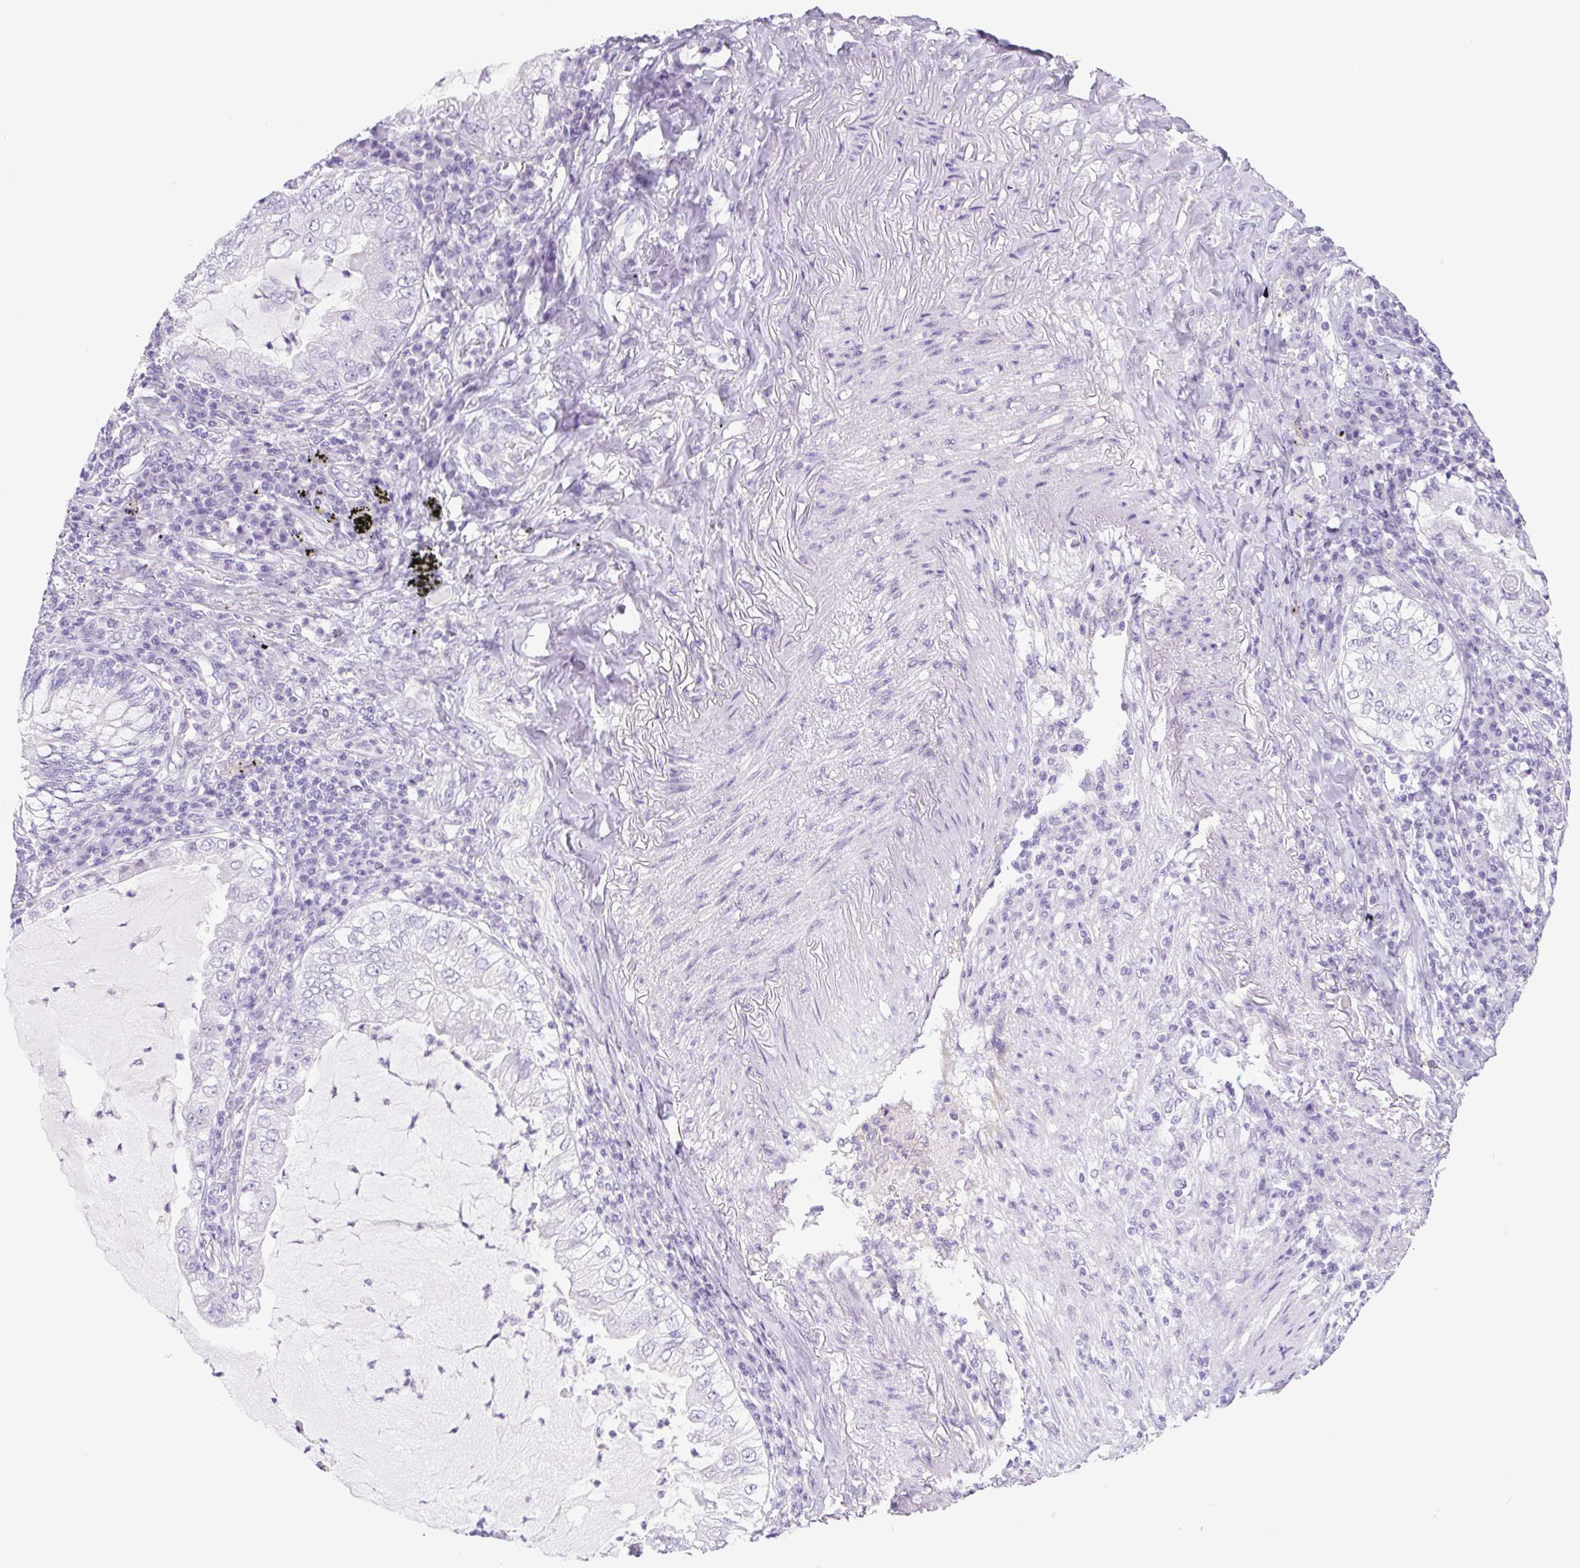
{"staining": {"intensity": "negative", "quantity": "none", "location": "none"}, "tissue": "lung cancer", "cell_type": "Tumor cells", "image_type": "cancer", "snomed": [{"axis": "morphology", "description": "Adenocarcinoma, NOS"}, {"axis": "topography", "description": "Lung"}], "caption": "The image demonstrates no staining of tumor cells in lung adenocarcinoma.", "gene": "CYP21A2", "patient": {"sex": "female", "age": 73}}